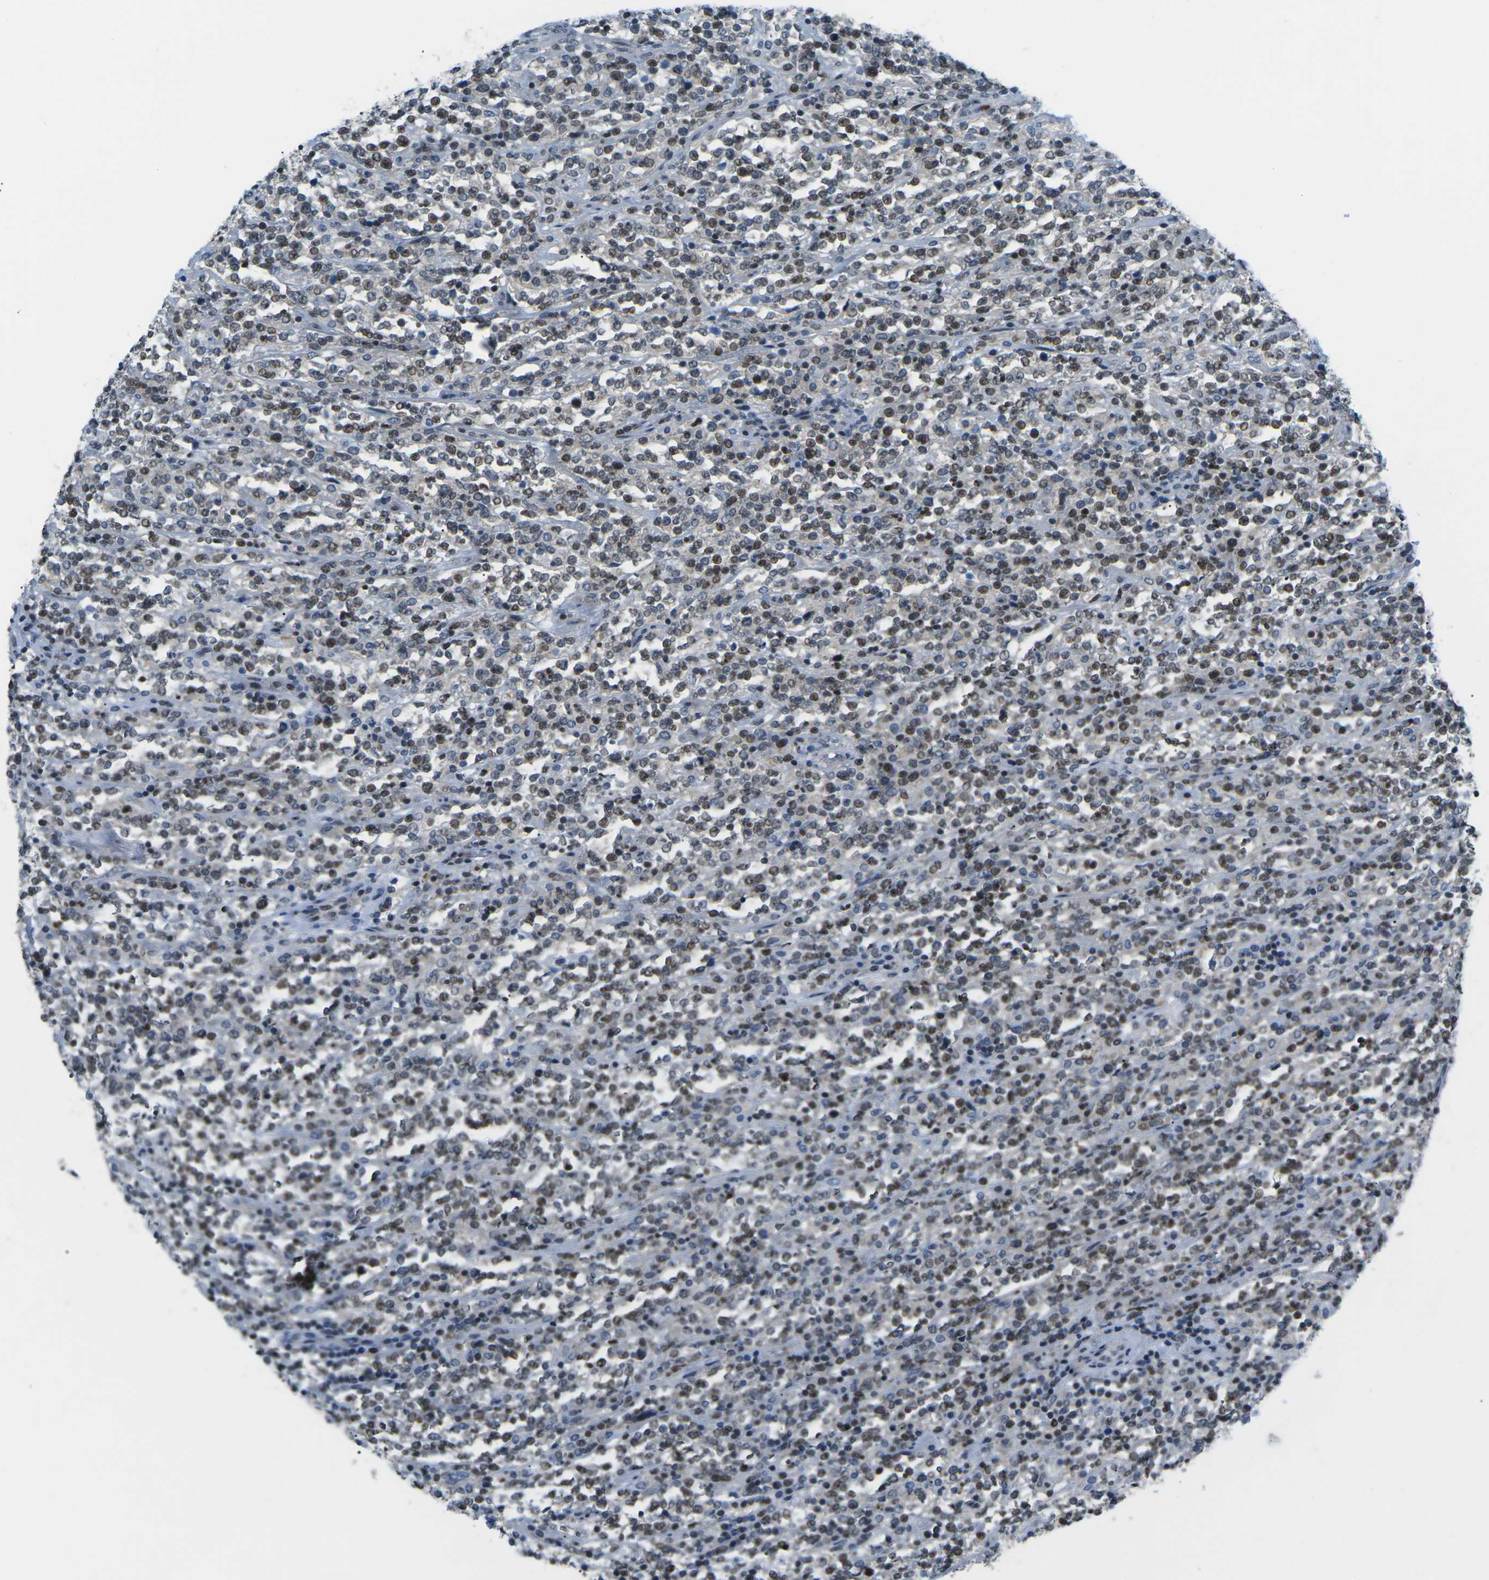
{"staining": {"intensity": "moderate", "quantity": "25%-75%", "location": "nuclear"}, "tissue": "lymphoma", "cell_type": "Tumor cells", "image_type": "cancer", "snomed": [{"axis": "morphology", "description": "Malignant lymphoma, non-Hodgkin's type, High grade"}, {"axis": "topography", "description": "Soft tissue"}], "caption": "Tumor cells demonstrate medium levels of moderate nuclear expression in approximately 25%-75% of cells in human lymphoma.", "gene": "MBNL1", "patient": {"sex": "male", "age": 18}}